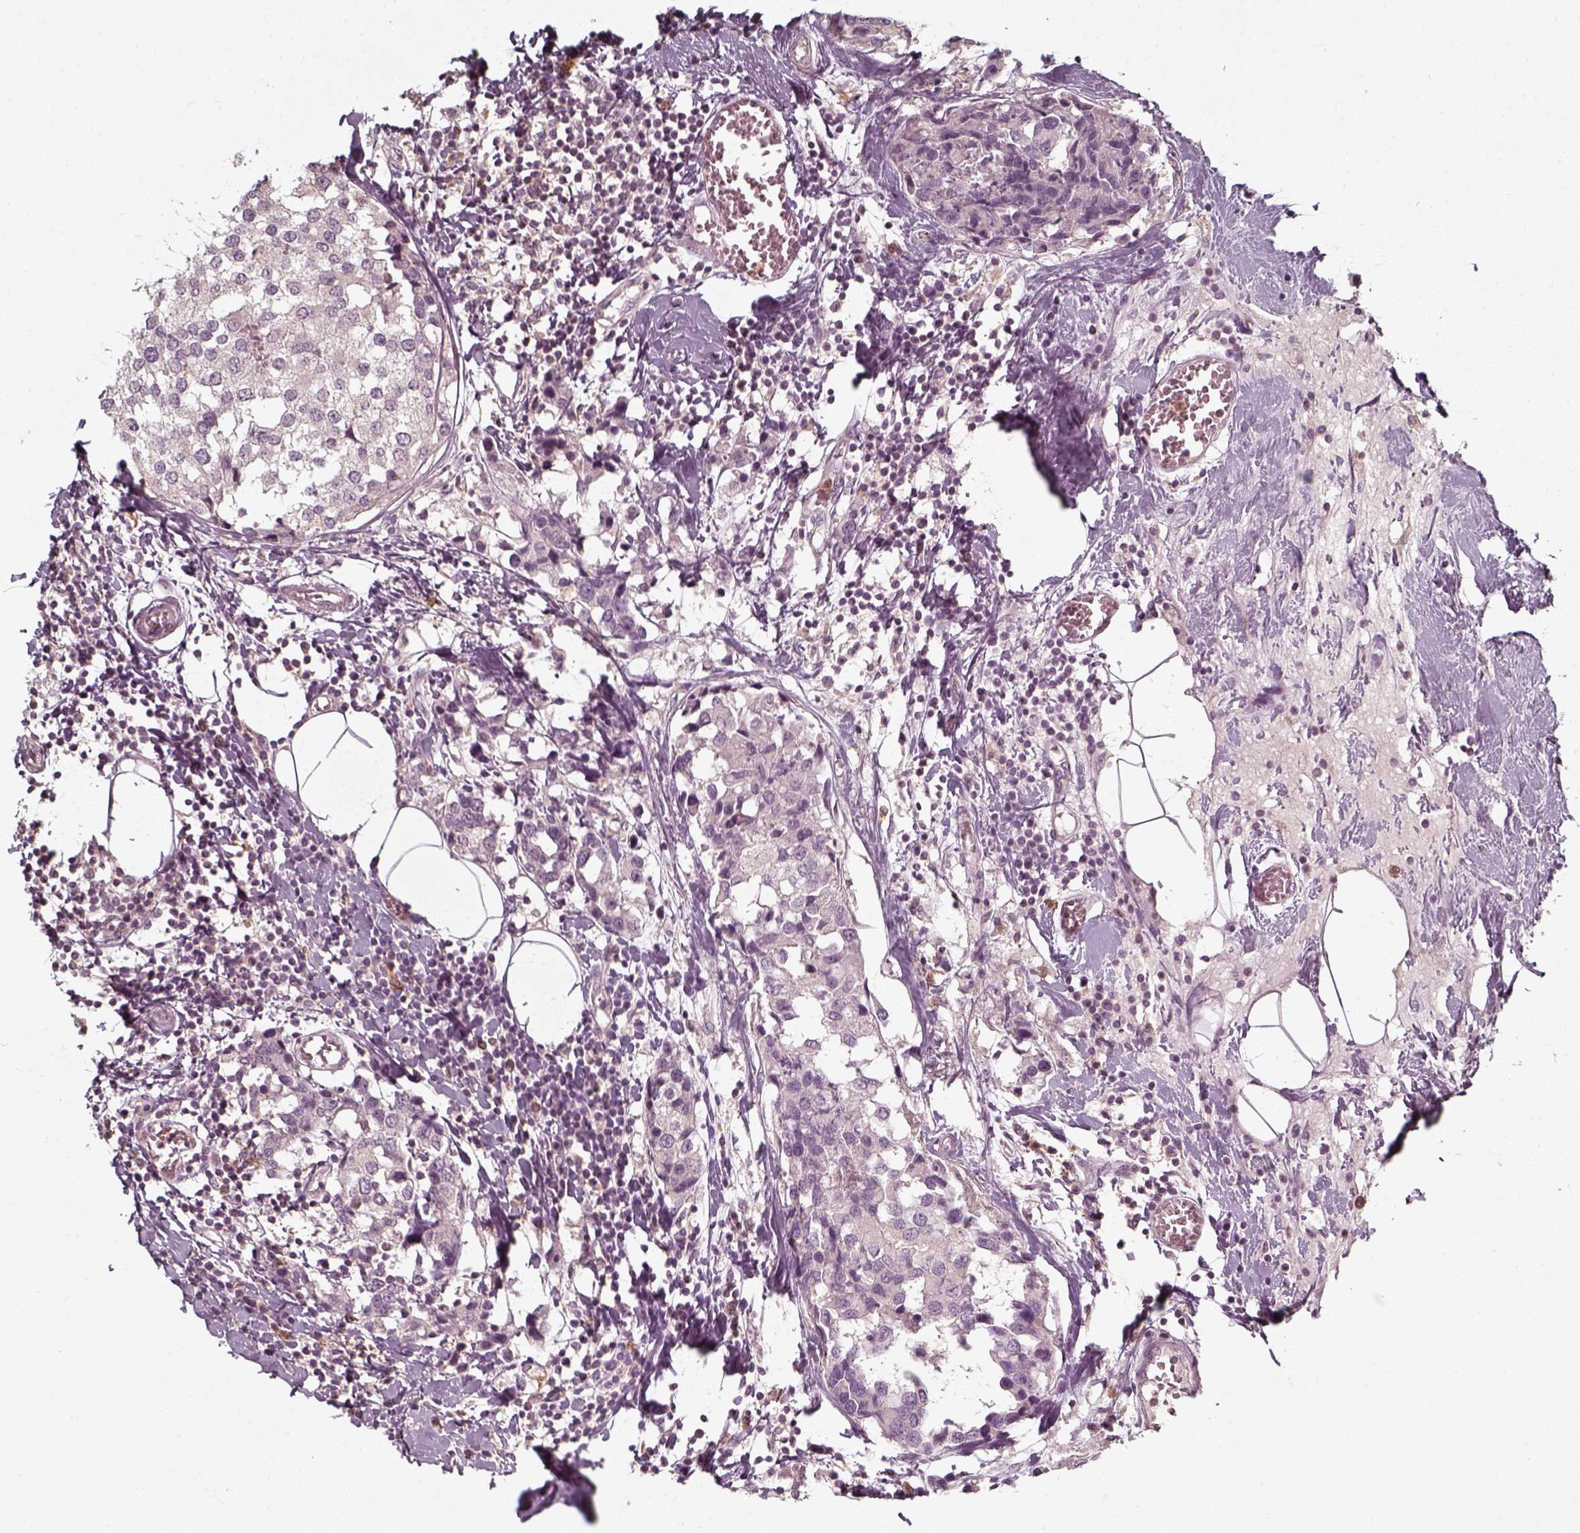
{"staining": {"intensity": "negative", "quantity": "none", "location": "none"}, "tissue": "breast cancer", "cell_type": "Tumor cells", "image_type": "cancer", "snomed": [{"axis": "morphology", "description": "Lobular carcinoma"}, {"axis": "topography", "description": "Breast"}], "caption": "IHC micrograph of human breast cancer (lobular carcinoma) stained for a protein (brown), which shows no expression in tumor cells.", "gene": "UNC13D", "patient": {"sex": "female", "age": 59}}